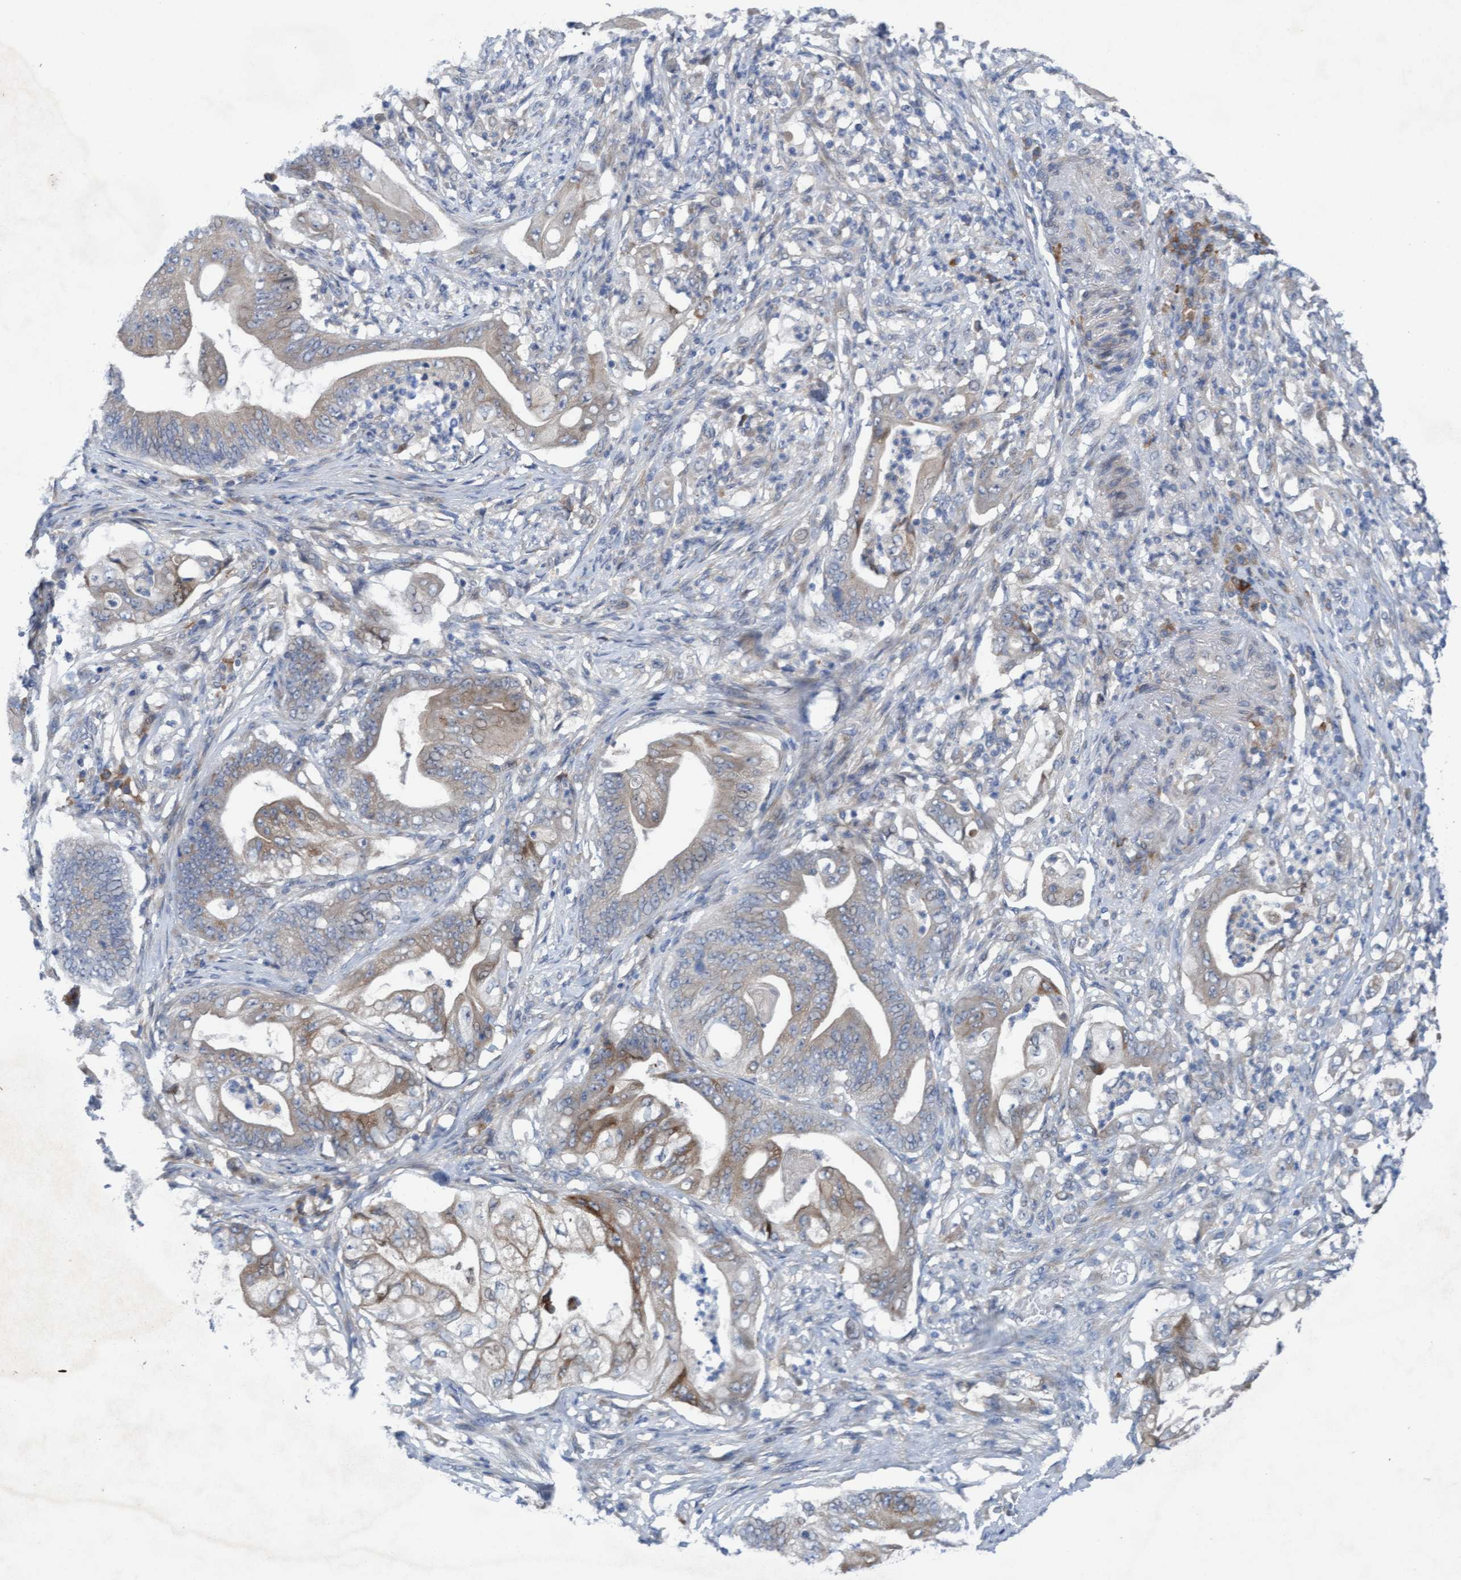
{"staining": {"intensity": "weak", "quantity": "25%-75%", "location": "cytoplasmic/membranous"}, "tissue": "stomach cancer", "cell_type": "Tumor cells", "image_type": "cancer", "snomed": [{"axis": "morphology", "description": "Adenocarcinoma, NOS"}, {"axis": "topography", "description": "Stomach"}], "caption": "Brown immunohistochemical staining in stomach adenocarcinoma demonstrates weak cytoplasmic/membranous staining in about 25%-75% of tumor cells.", "gene": "PLCD1", "patient": {"sex": "female", "age": 73}}